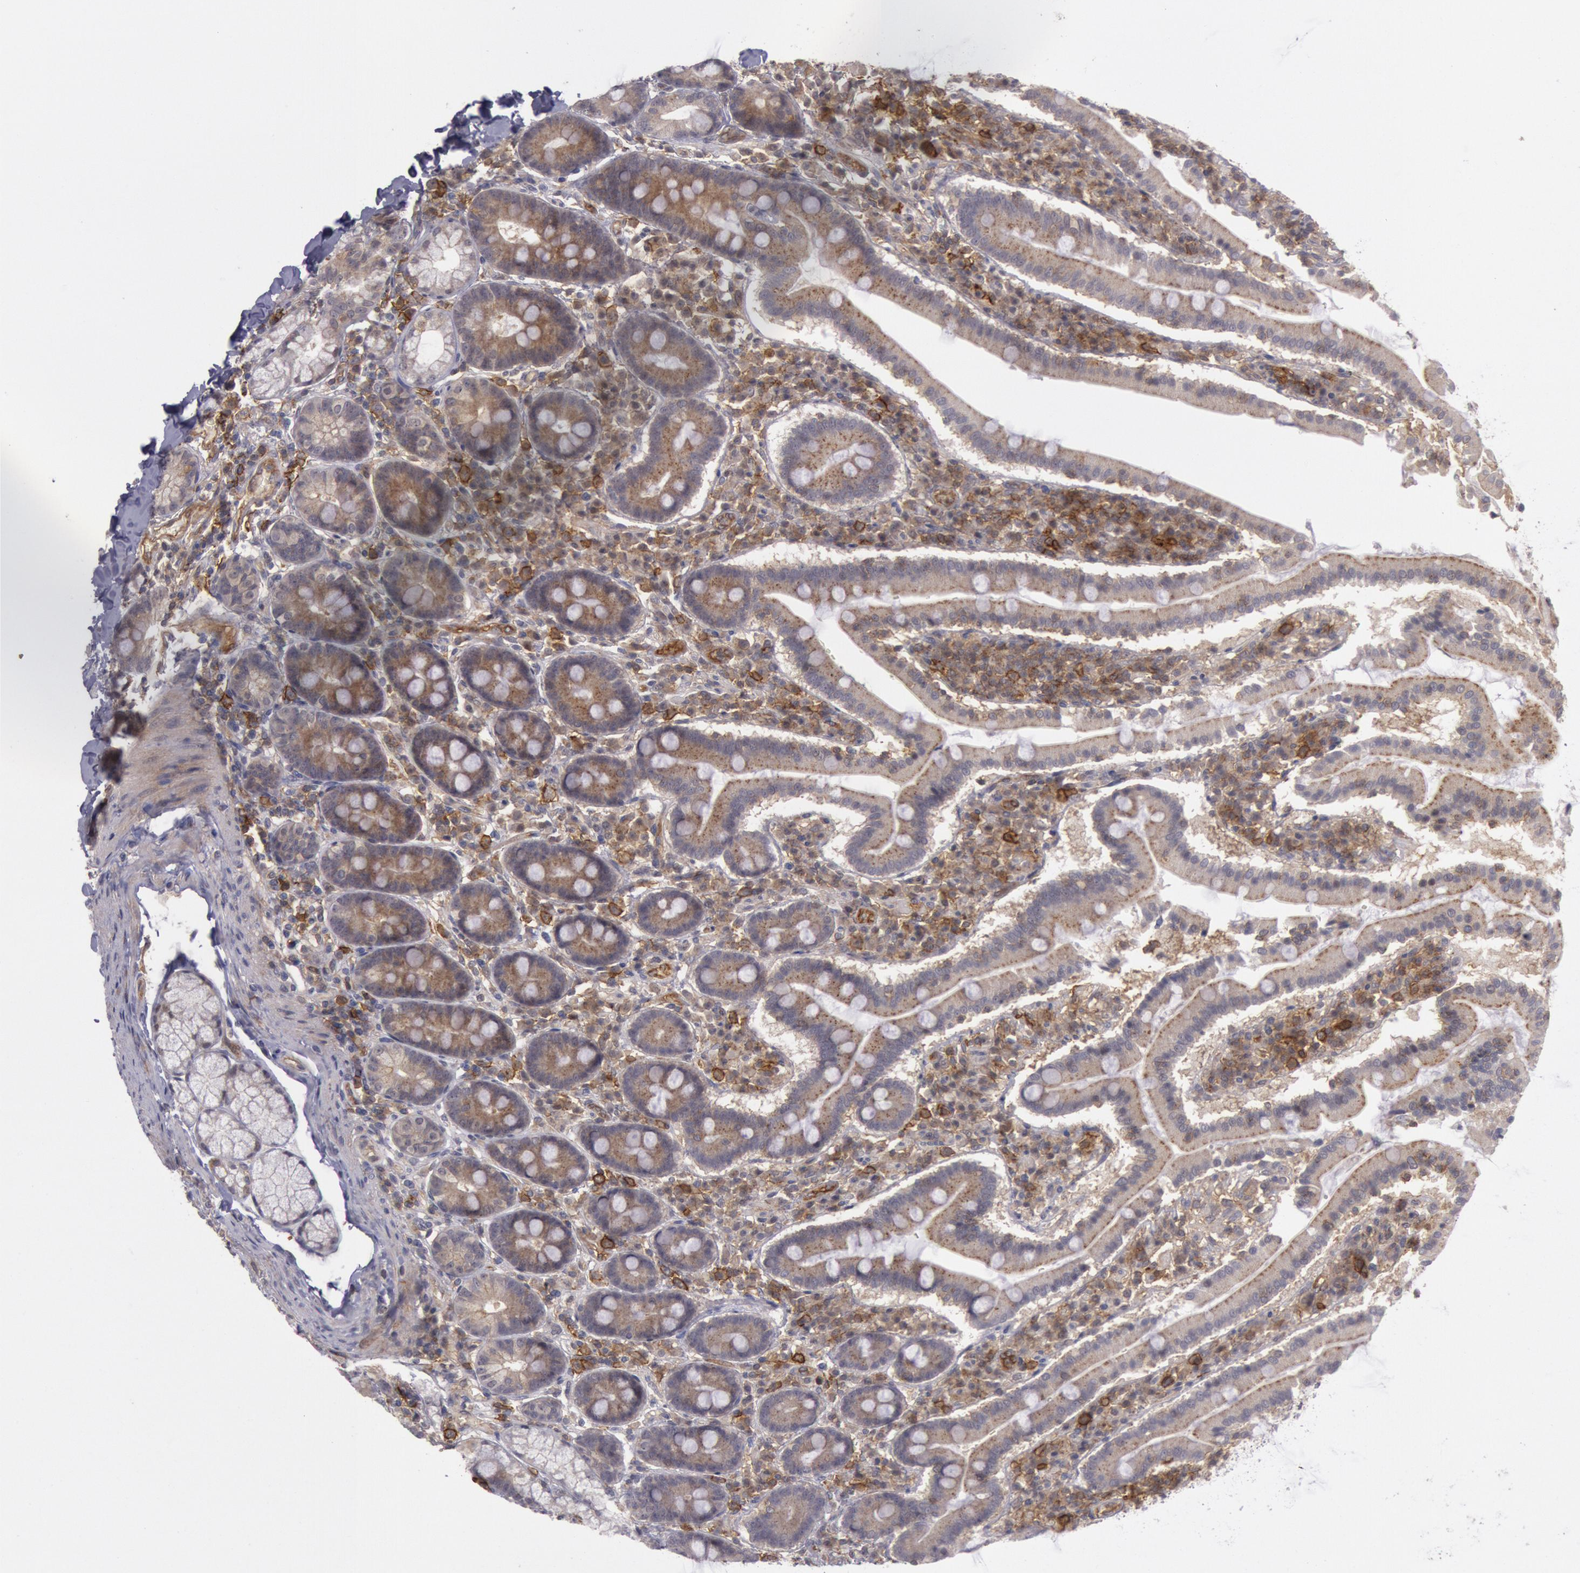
{"staining": {"intensity": "moderate", "quantity": ">75%", "location": "cytoplasmic/membranous"}, "tissue": "duodenum", "cell_type": "Glandular cells", "image_type": "normal", "snomed": [{"axis": "morphology", "description": "Normal tissue, NOS"}, {"axis": "topography", "description": "Duodenum"}], "caption": "Approximately >75% of glandular cells in unremarkable human duodenum exhibit moderate cytoplasmic/membranous protein positivity as visualized by brown immunohistochemical staining.", "gene": "TRIB2", "patient": {"sex": "male", "age": 50}}